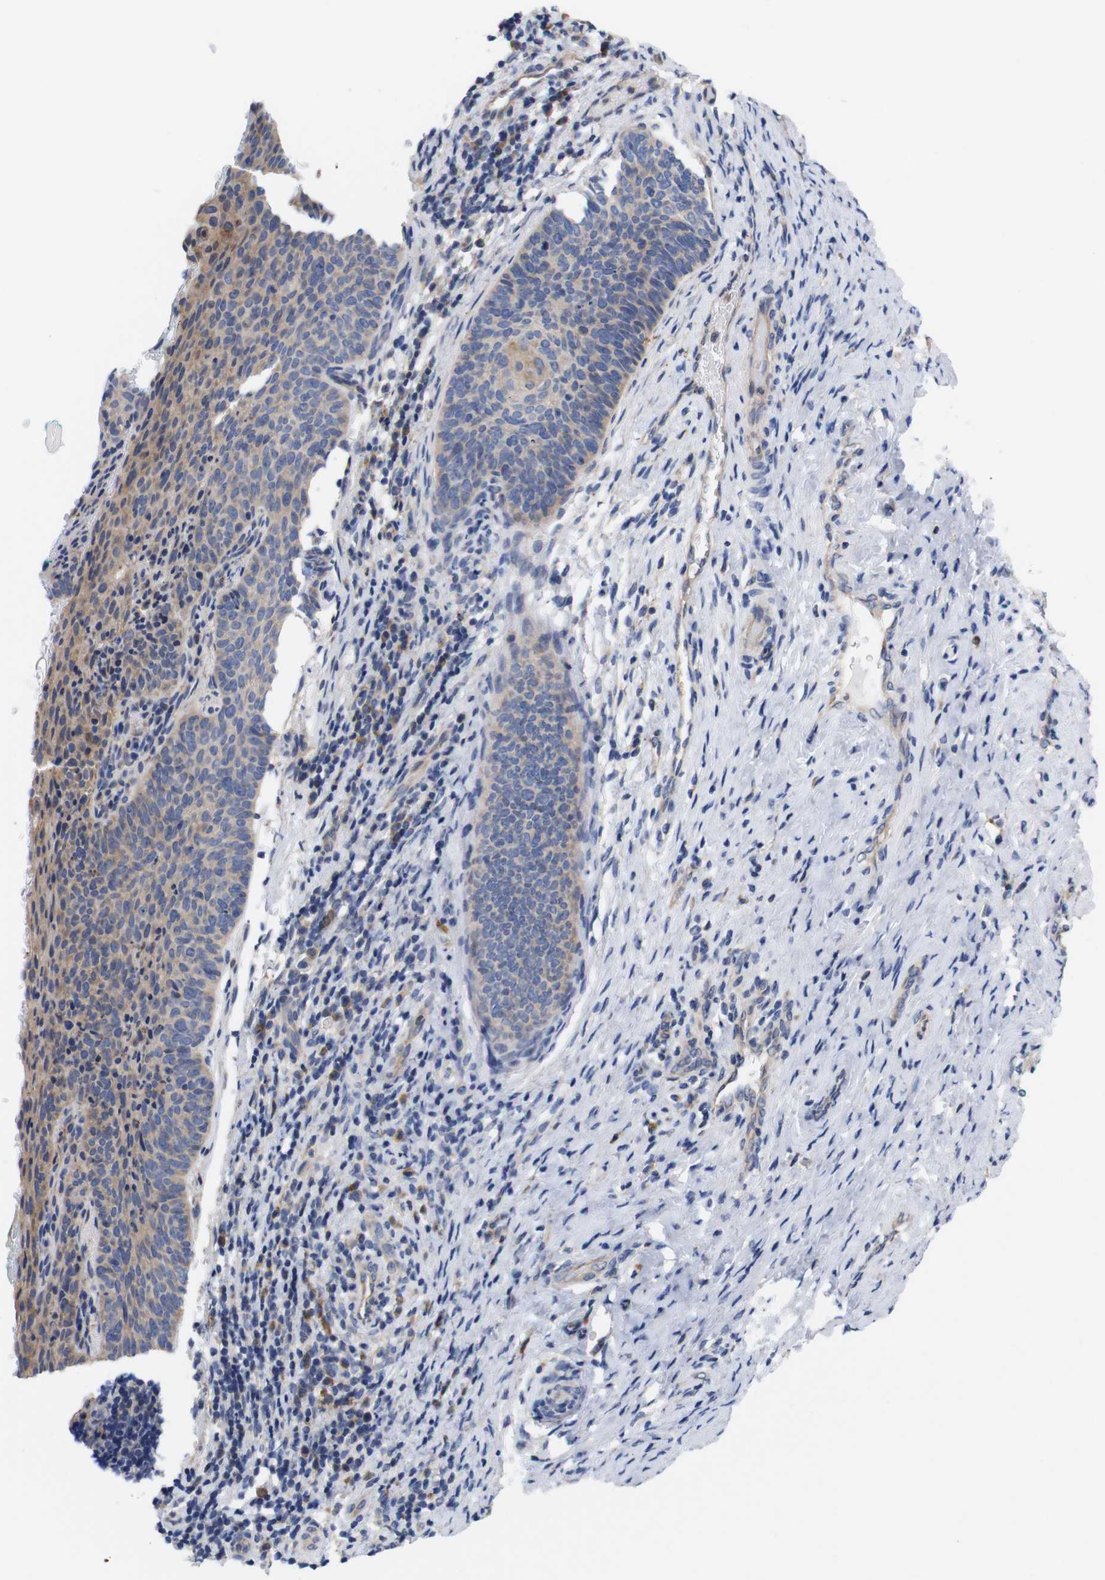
{"staining": {"intensity": "weak", "quantity": "25%-75%", "location": "cytoplasmic/membranous"}, "tissue": "cervical cancer", "cell_type": "Tumor cells", "image_type": "cancer", "snomed": [{"axis": "morphology", "description": "Squamous cell carcinoma, NOS"}, {"axis": "topography", "description": "Cervix"}], "caption": "This photomicrograph shows cervical cancer (squamous cell carcinoma) stained with IHC to label a protein in brown. The cytoplasmic/membranous of tumor cells show weak positivity for the protein. Nuclei are counter-stained blue.", "gene": "USH1C", "patient": {"sex": "female", "age": 33}}